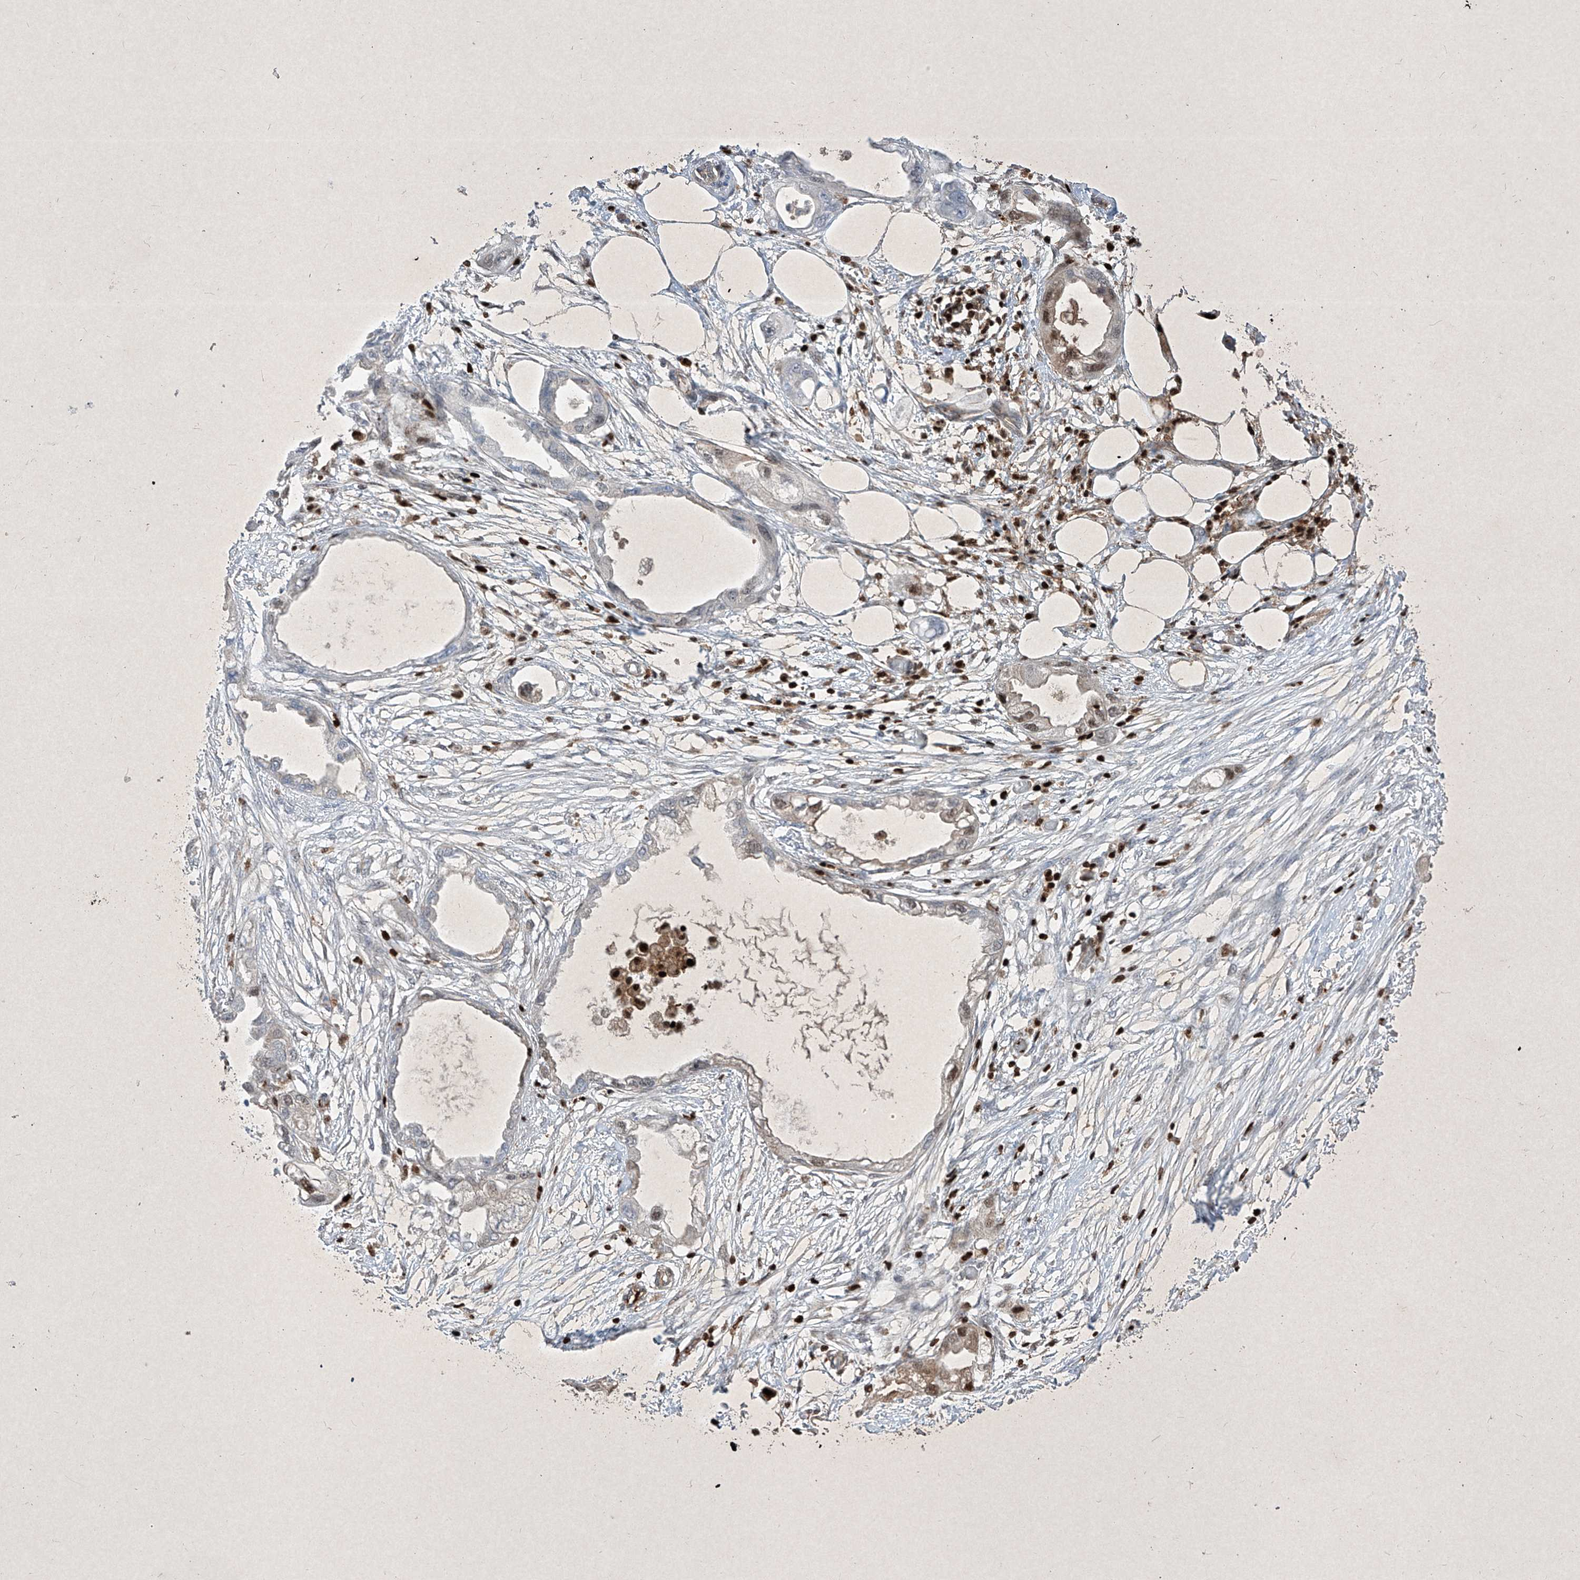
{"staining": {"intensity": "moderate", "quantity": "<25%", "location": "cytoplasmic/membranous,nuclear"}, "tissue": "endometrial cancer", "cell_type": "Tumor cells", "image_type": "cancer", "snomed": [{"axis": "morphology", "description": "Adenocarcinoma, NOS"}, {"axis": "morphology", "description": "Adenocarcinoma, metastatic, NOS"}, {"axis": "topography", "description": "Adipose tissue"}, {"axis": "topography", "description": "Endometrium"}], "caption": "Immunohistochemistry (IHC) image of neoplastic tissue: endometrial cancer (metastatic adenocarcinoma) stained using immunohistochemistry demonstrates low levels of moderate protein expression localized specifically in the cytoplasmic/membranous and nuclear of tumor cells, appearing as a cytoplasmic/membranous and nuclear brown color.", "gene": "PSMB10", "patient": {"sex": "female", "age": 67}}